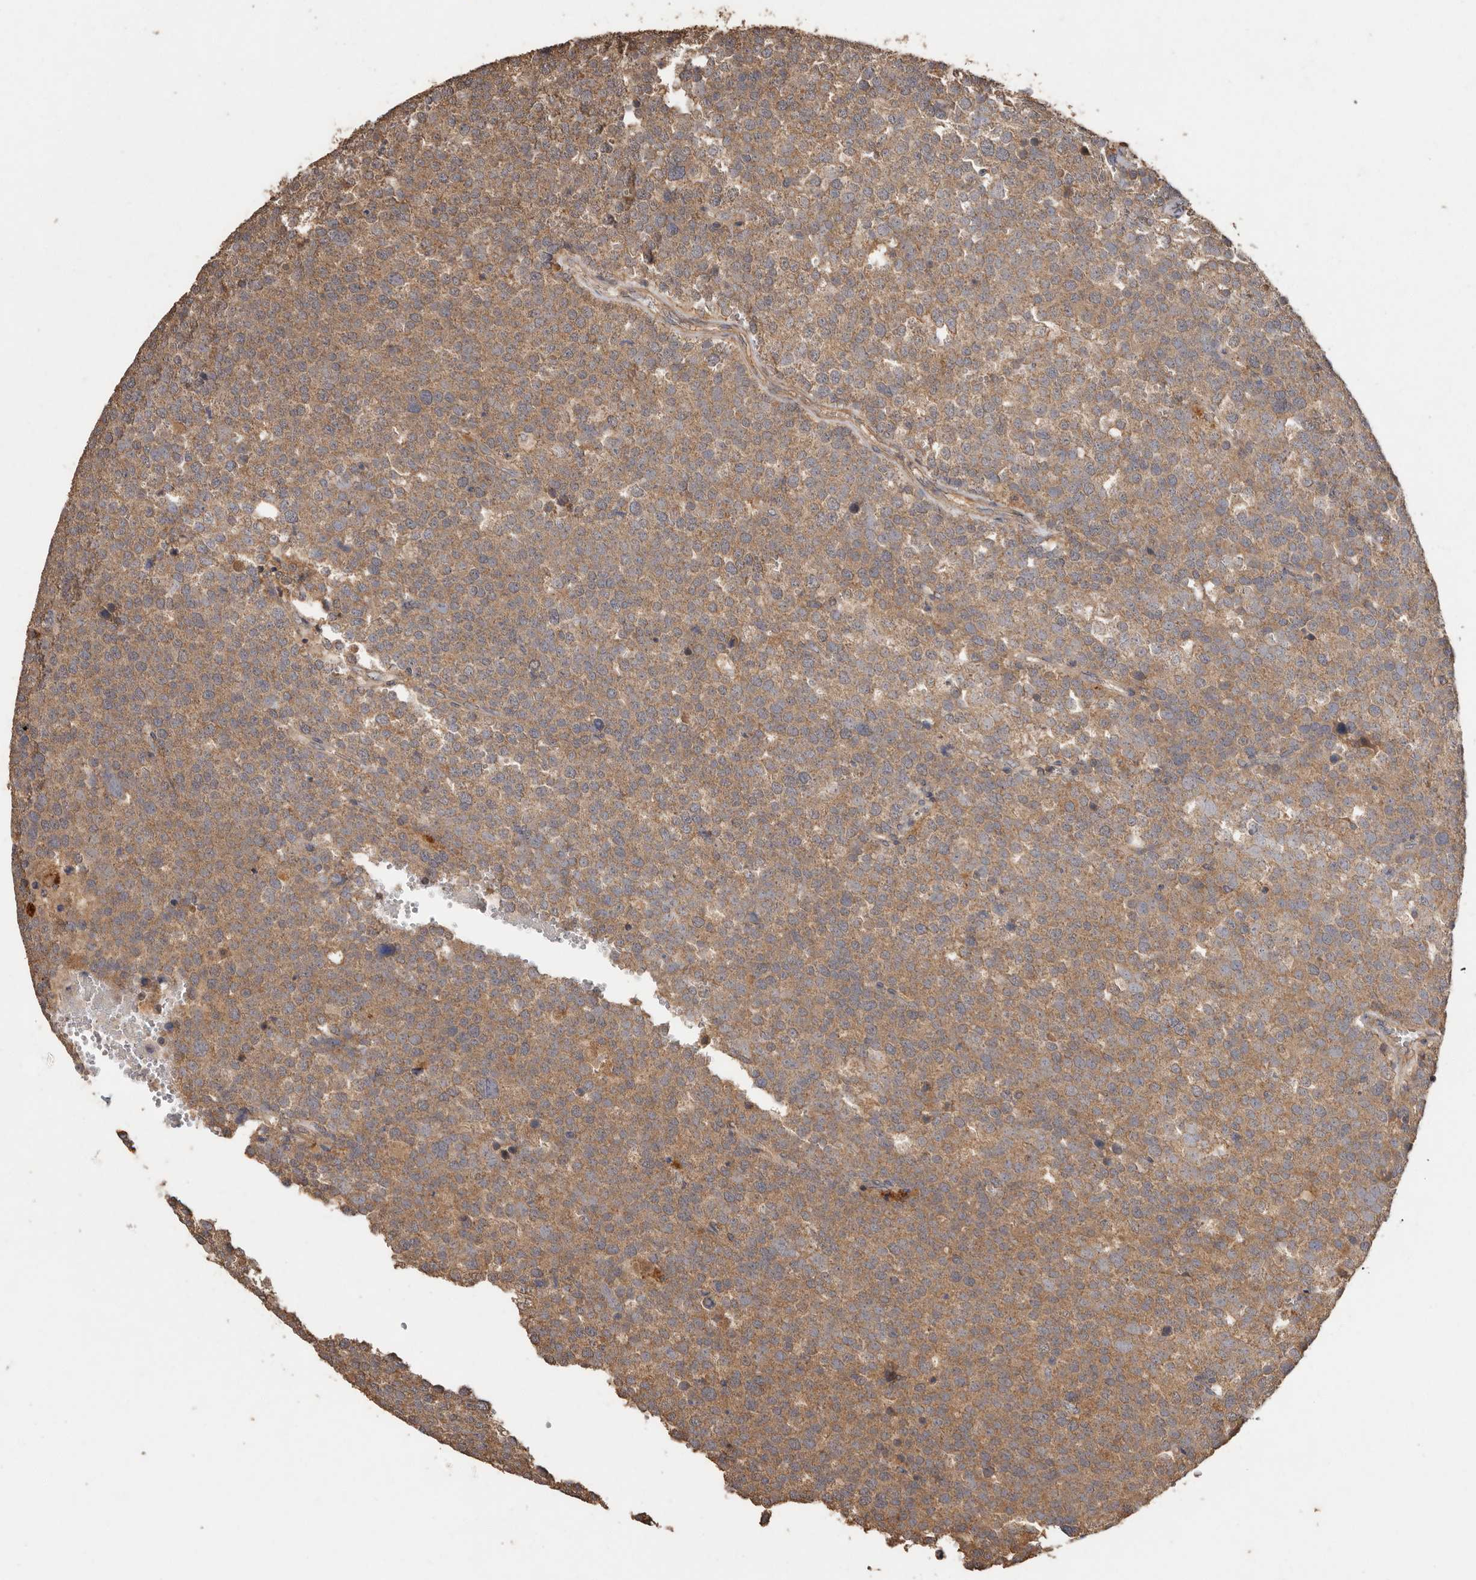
{"staining": {"intensity": "moderate", "quantity": ">75%", "location": "cytoplasmic/membranous"}, "tissue": "testis cancer", "cell_type": "Tumor cells", "image_type": "cancer", "snomed": [{"axis": "morphology", "description": "Seminoma, NOS"}, {"axis": "topography", "description": "Testis"}], "caption": "Immunohistochemical staining of human testis seminoma reveals moderate cytoplasmic/membranous protein staining in approximately >75% of tumor cells.", "gene": "RWDD1", "patient": {"sex": "male", "age": 71}}